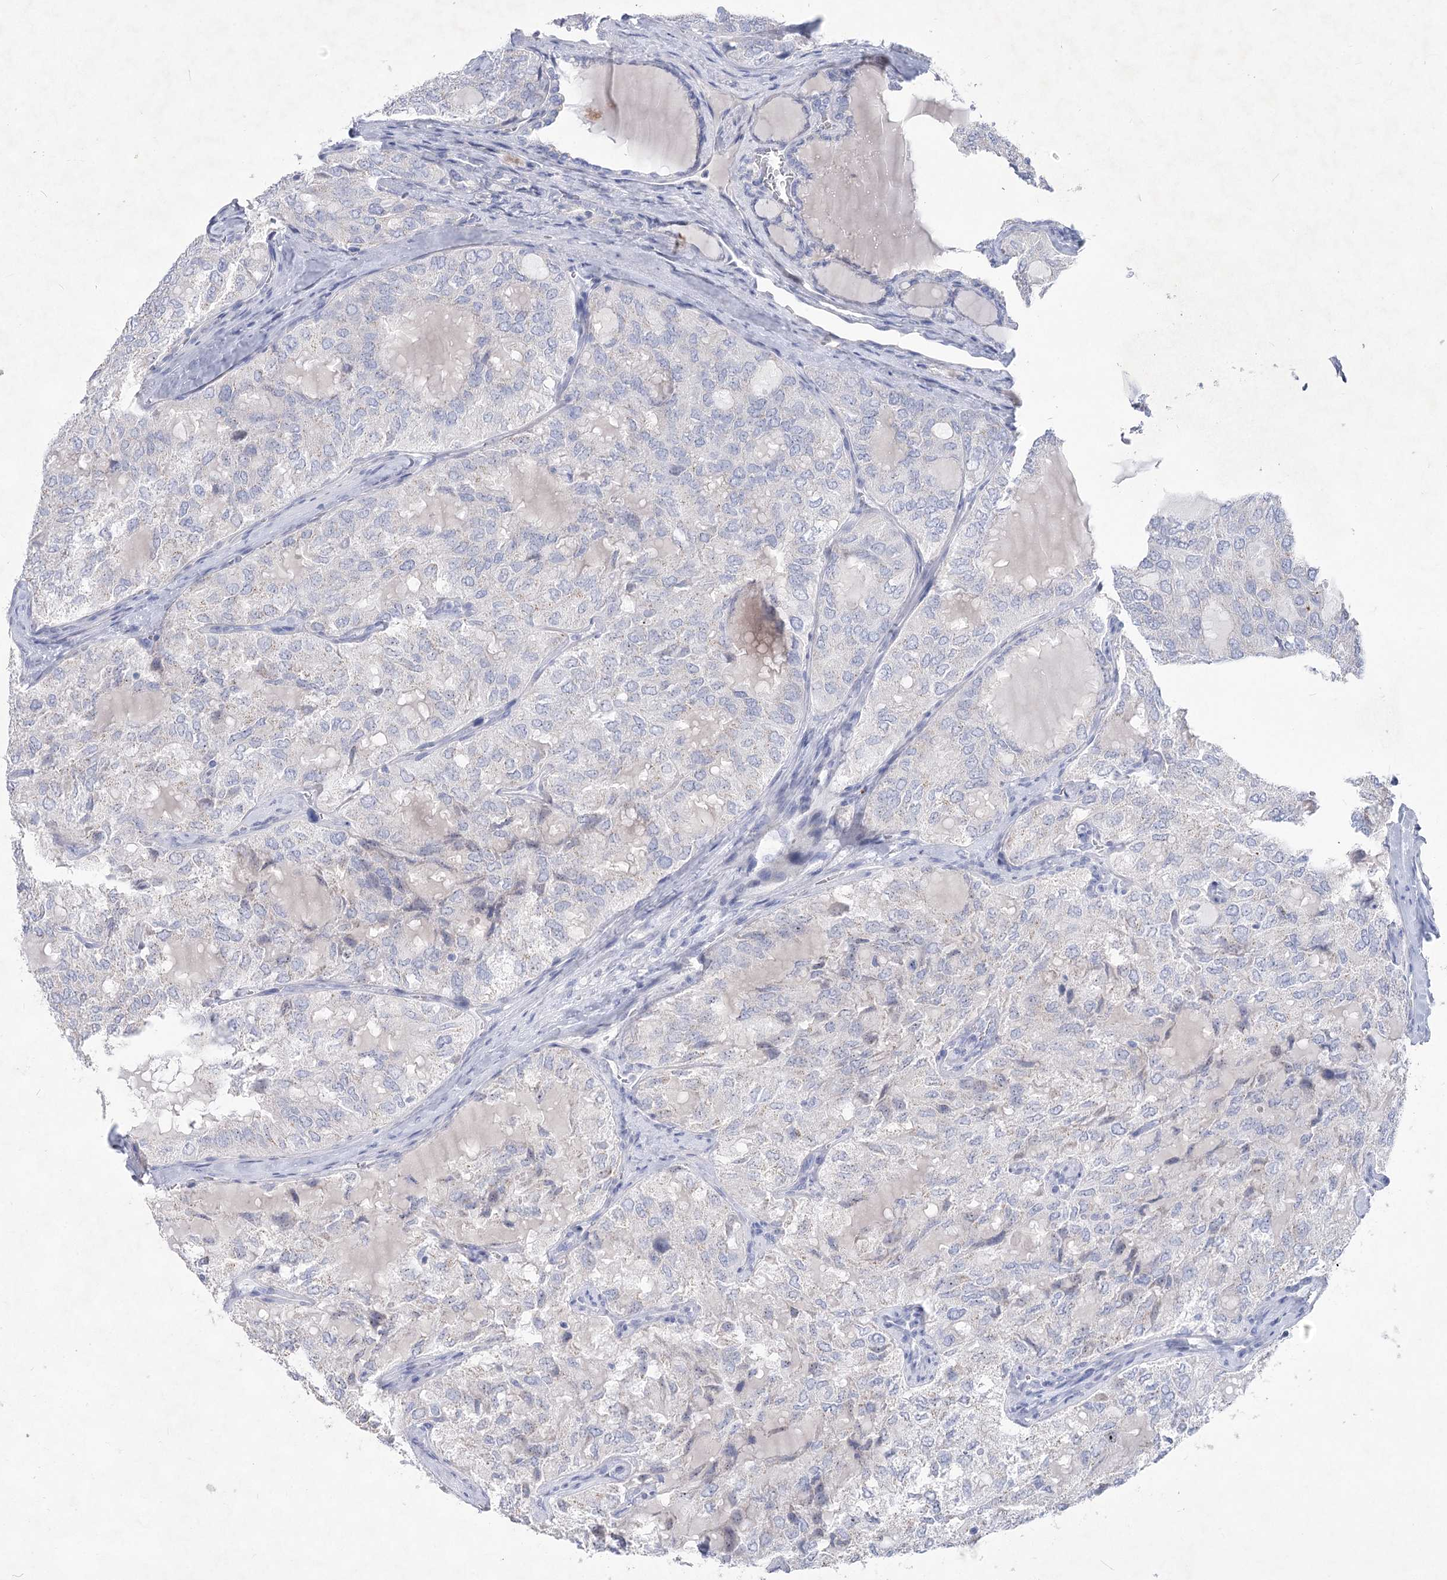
{"staining": {"intensity": "negative", "quantity": "none", "location": "none"}, "tissue": "thyroid cancer", "cell_type": "Tumor cells", "image_type": "cancer", "snomed": [{"axis": "morphology", "description": "Follicular adenoma carcinoma, NOS"}, {"axis": "topography", "description": "Thyroid gland"}], "caption": "IHC of thyroid cancer reveals no staining in tumor cells.", "gene": "WDR74", "patient": {"sex": "male", "age": 75}}